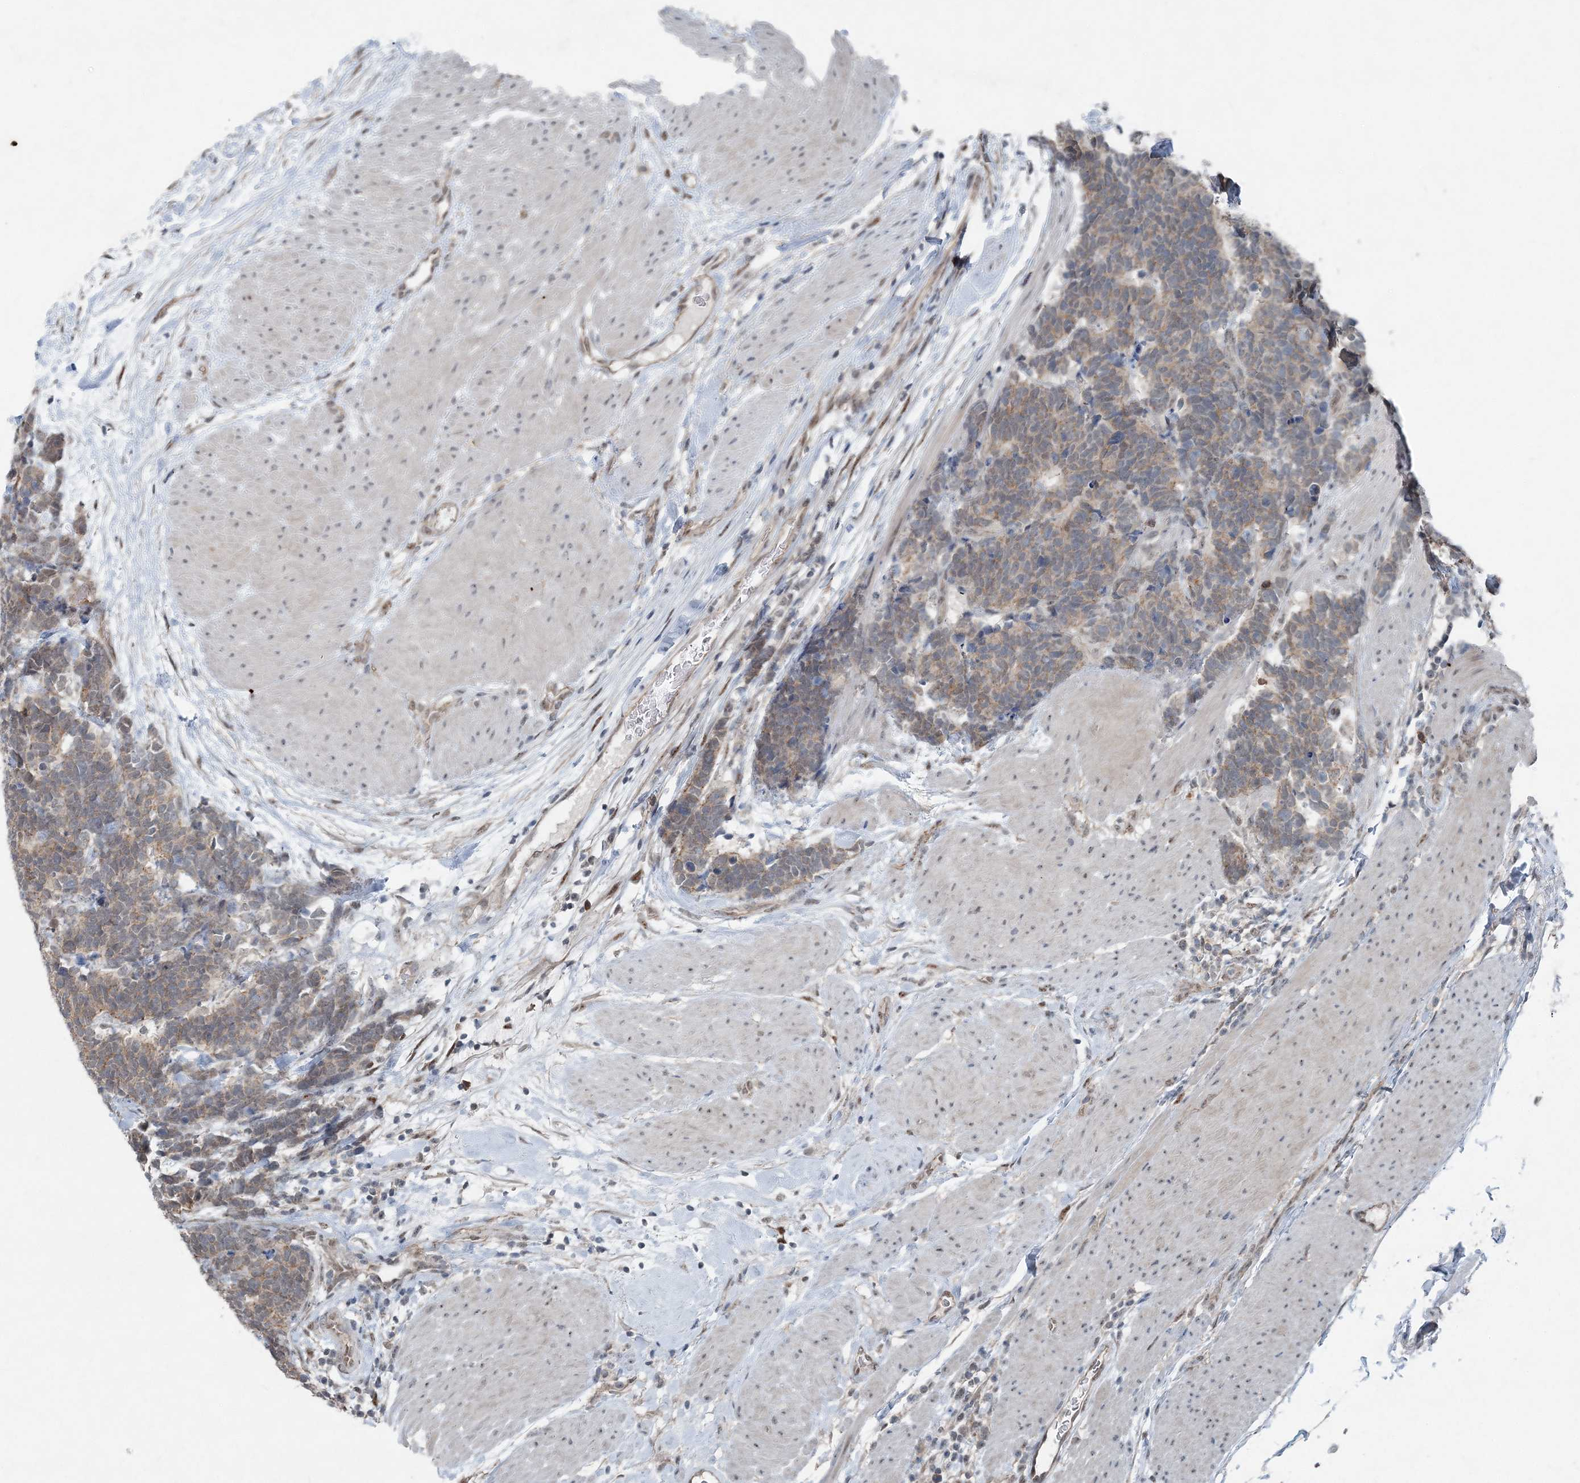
{"staining": {"intensity": "negative", "quantity": "none", "location": "none"}, "tissue": "carcinoid", "cell_type": "Tumor cells", "image_type": "cancer", "snomed": [{"axis": "morphology", "description": "Carcinoma, NOS"}, {"axis": "morphology", "description": "Carcinoid, malignant, NOS"}, {"axis": "topography", "description": "Urinary bladder"}], "caption": "A high-resolution micrograph shows immunohistochemistry staining of carcinoid, which shows no significant expression in tumor cells.", "gene": "VSIG2", "patient": {"sex": "male", "age": 57}}